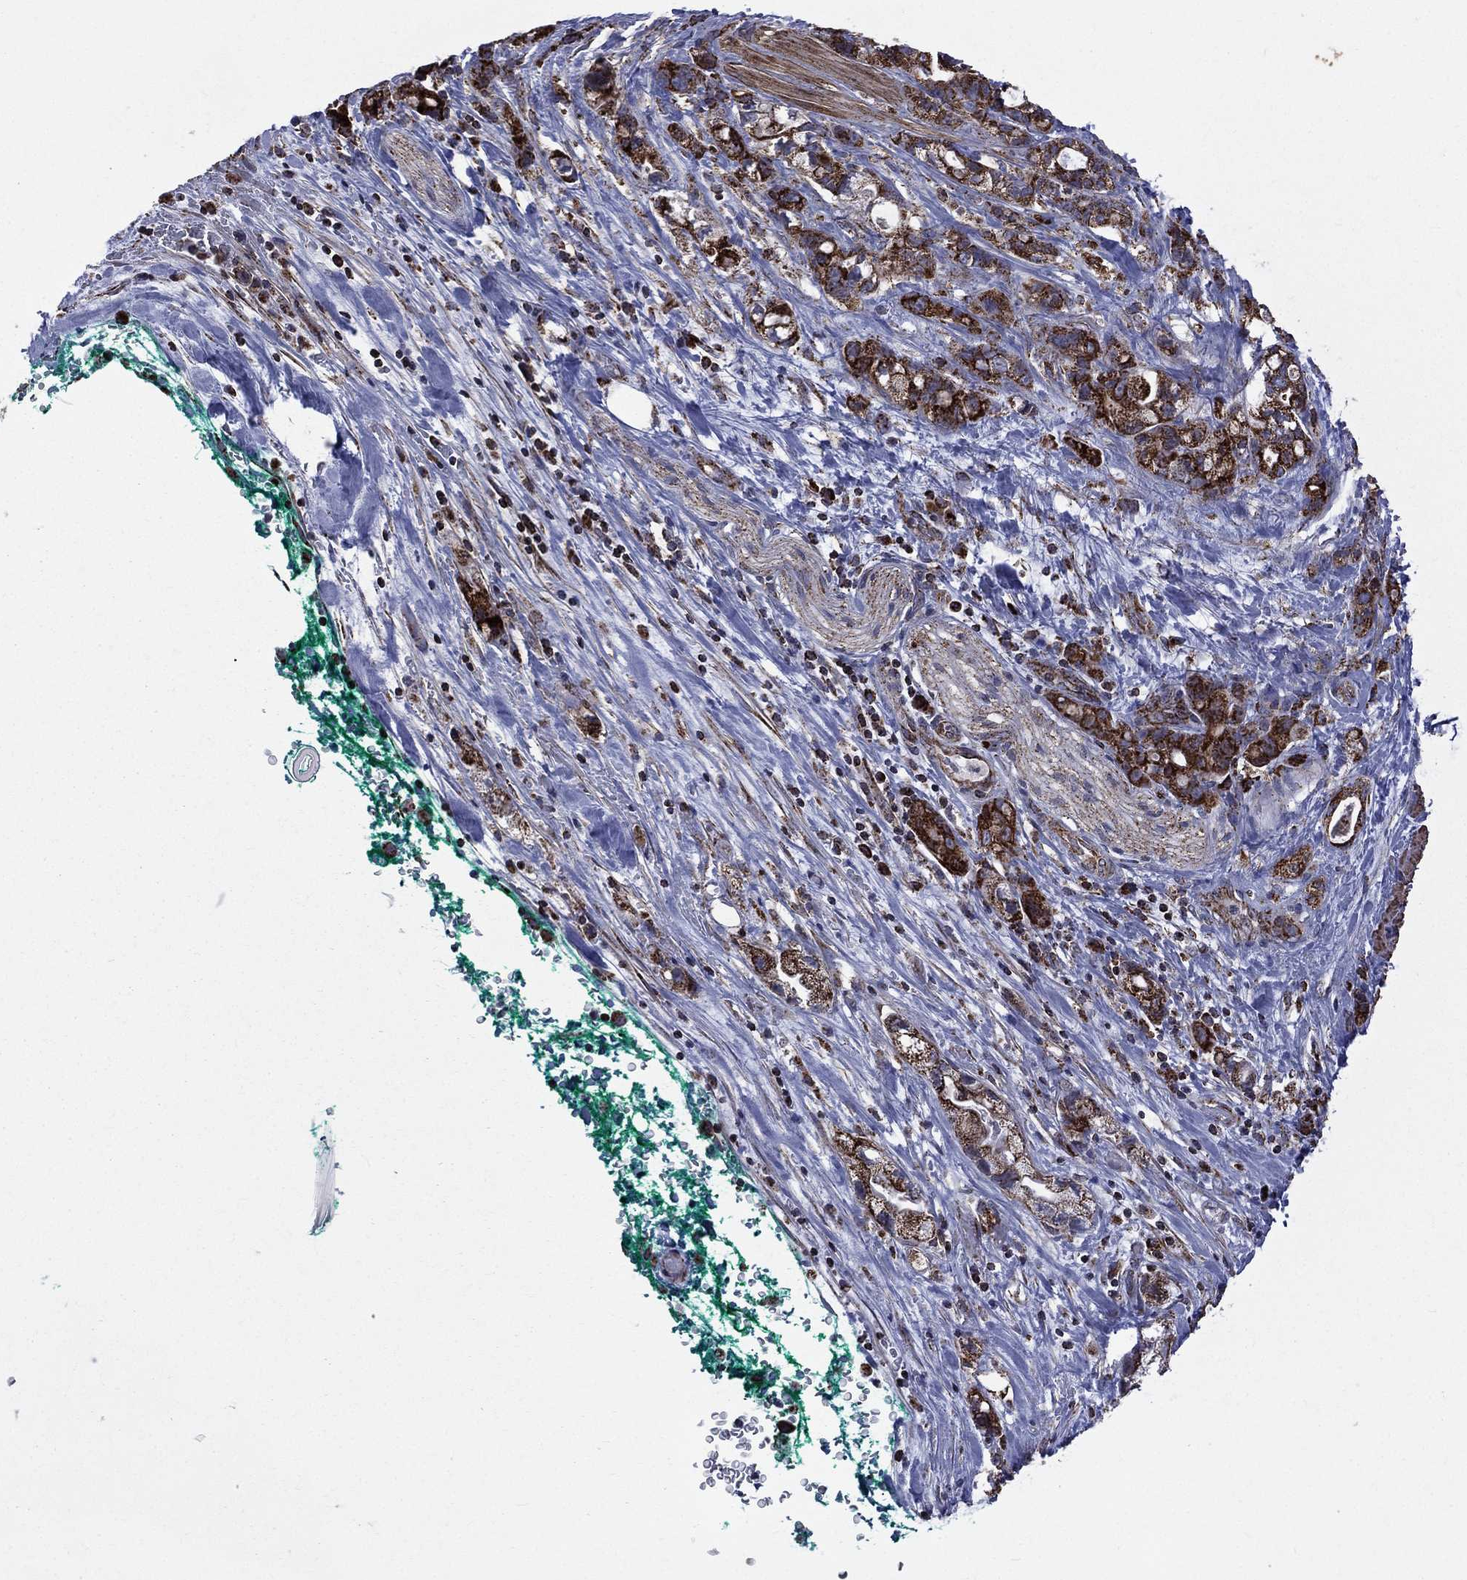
{"staining": {"intensity": "strong", "quantity": ">75%", "location": "cytoplasmic/membranous"}, "tissue": "stomach cancer", "cell_type": "Tumor cells", "image_type": "cancer", "snomed": [{"axis": "morphology", "description": "Adenocarcinoma, NOS"}, {"axis": "topography", "description": "Stomach"}], "caption": "Tumor cells display high levels of strong cytoplasmic/membranous expression in approximately >75% of cells in stomach cancer (adenocarcinoma). The protein is stained brown, and the nuclei are stained in blue (DAB IHC with brightfield microscopy, high magnification).", "gene": "GOT2", "patient": {"sex": "male", "age": 63}}